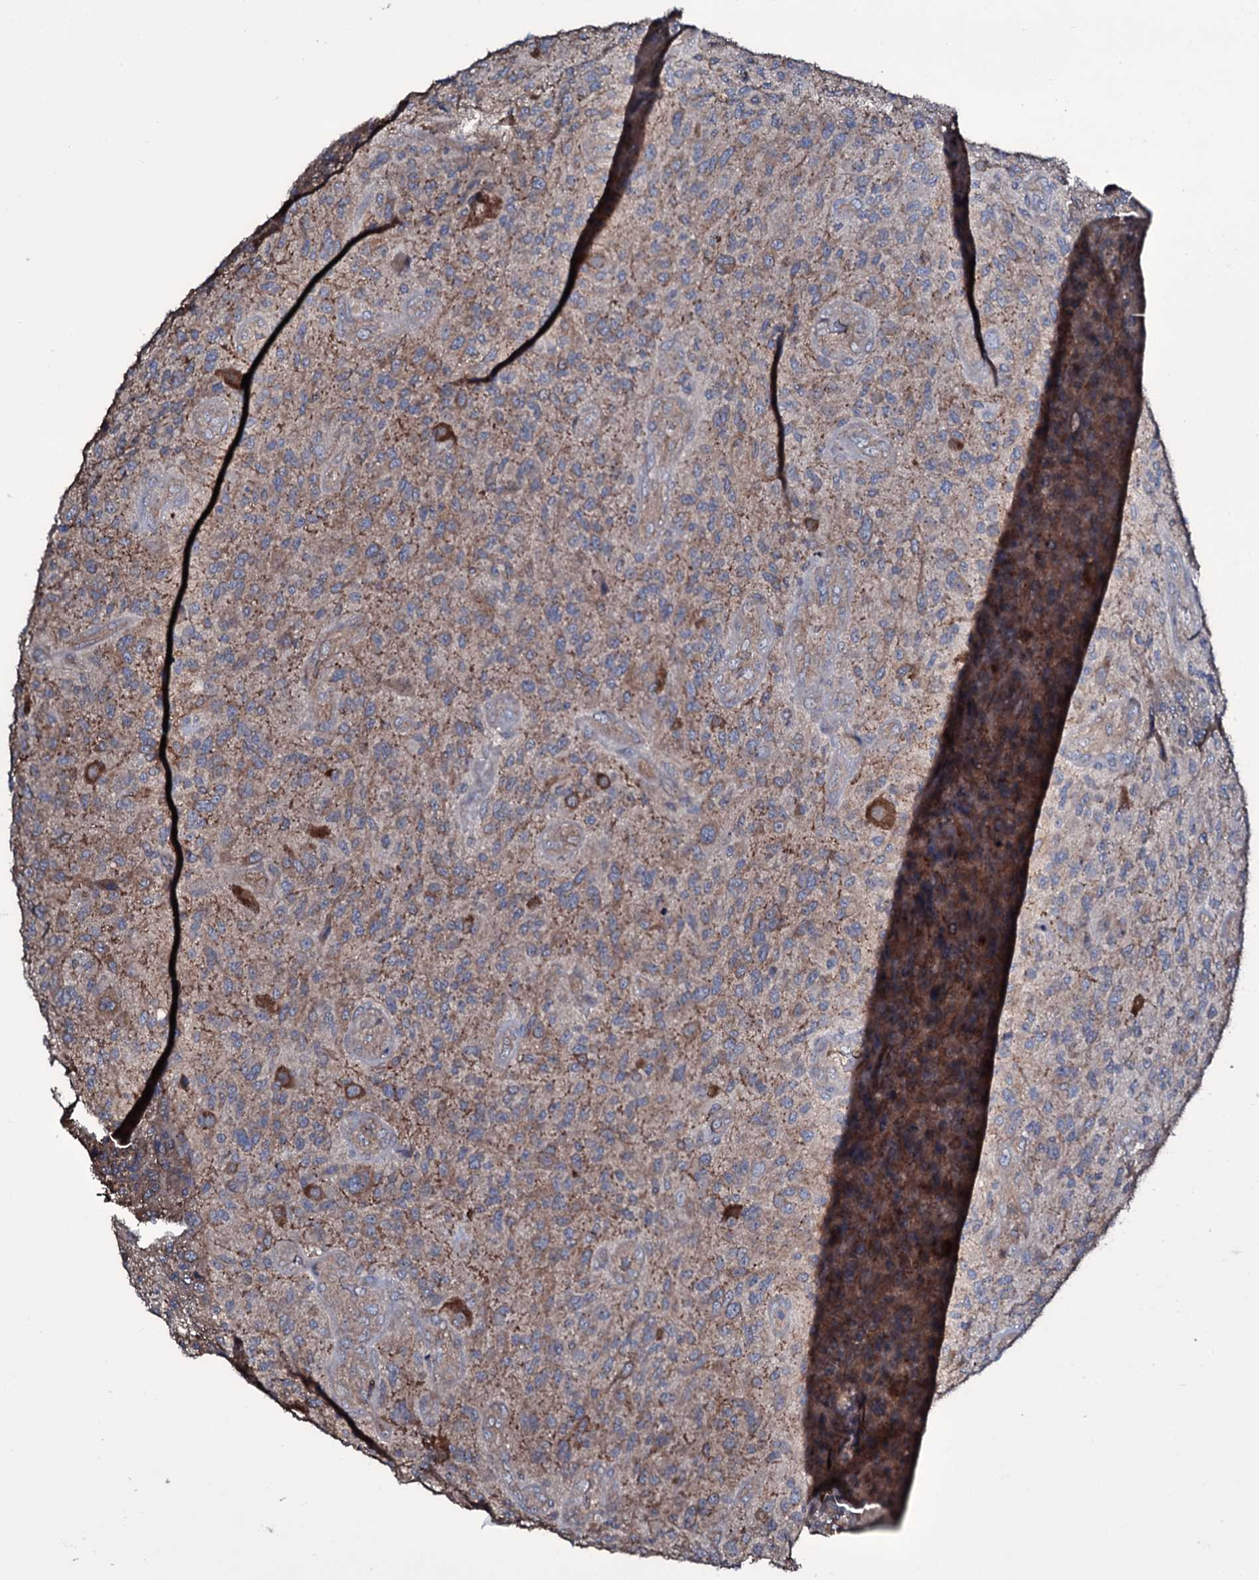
{"staining": {"intensity": "weak", "quantity": "25%-75%", "location": "cytoplasmic/membranous"}, "tissue": "glioma", "cell_type": "Tumor cells", "image_type": "cancer", "snomed": [{"axis": "morphology", "description": "Glioma, malignant, High grade"}, {"axis": "topography", "description": "Brain"}], "caption": "Immunohistochemical staining of glioma shows low levels of weak cytoplasmic/membranous protein staining in approximately 25%-75% of tumor cells.", "gene": "WIPF3", "patient": {"sex": "male", "age": 47}}